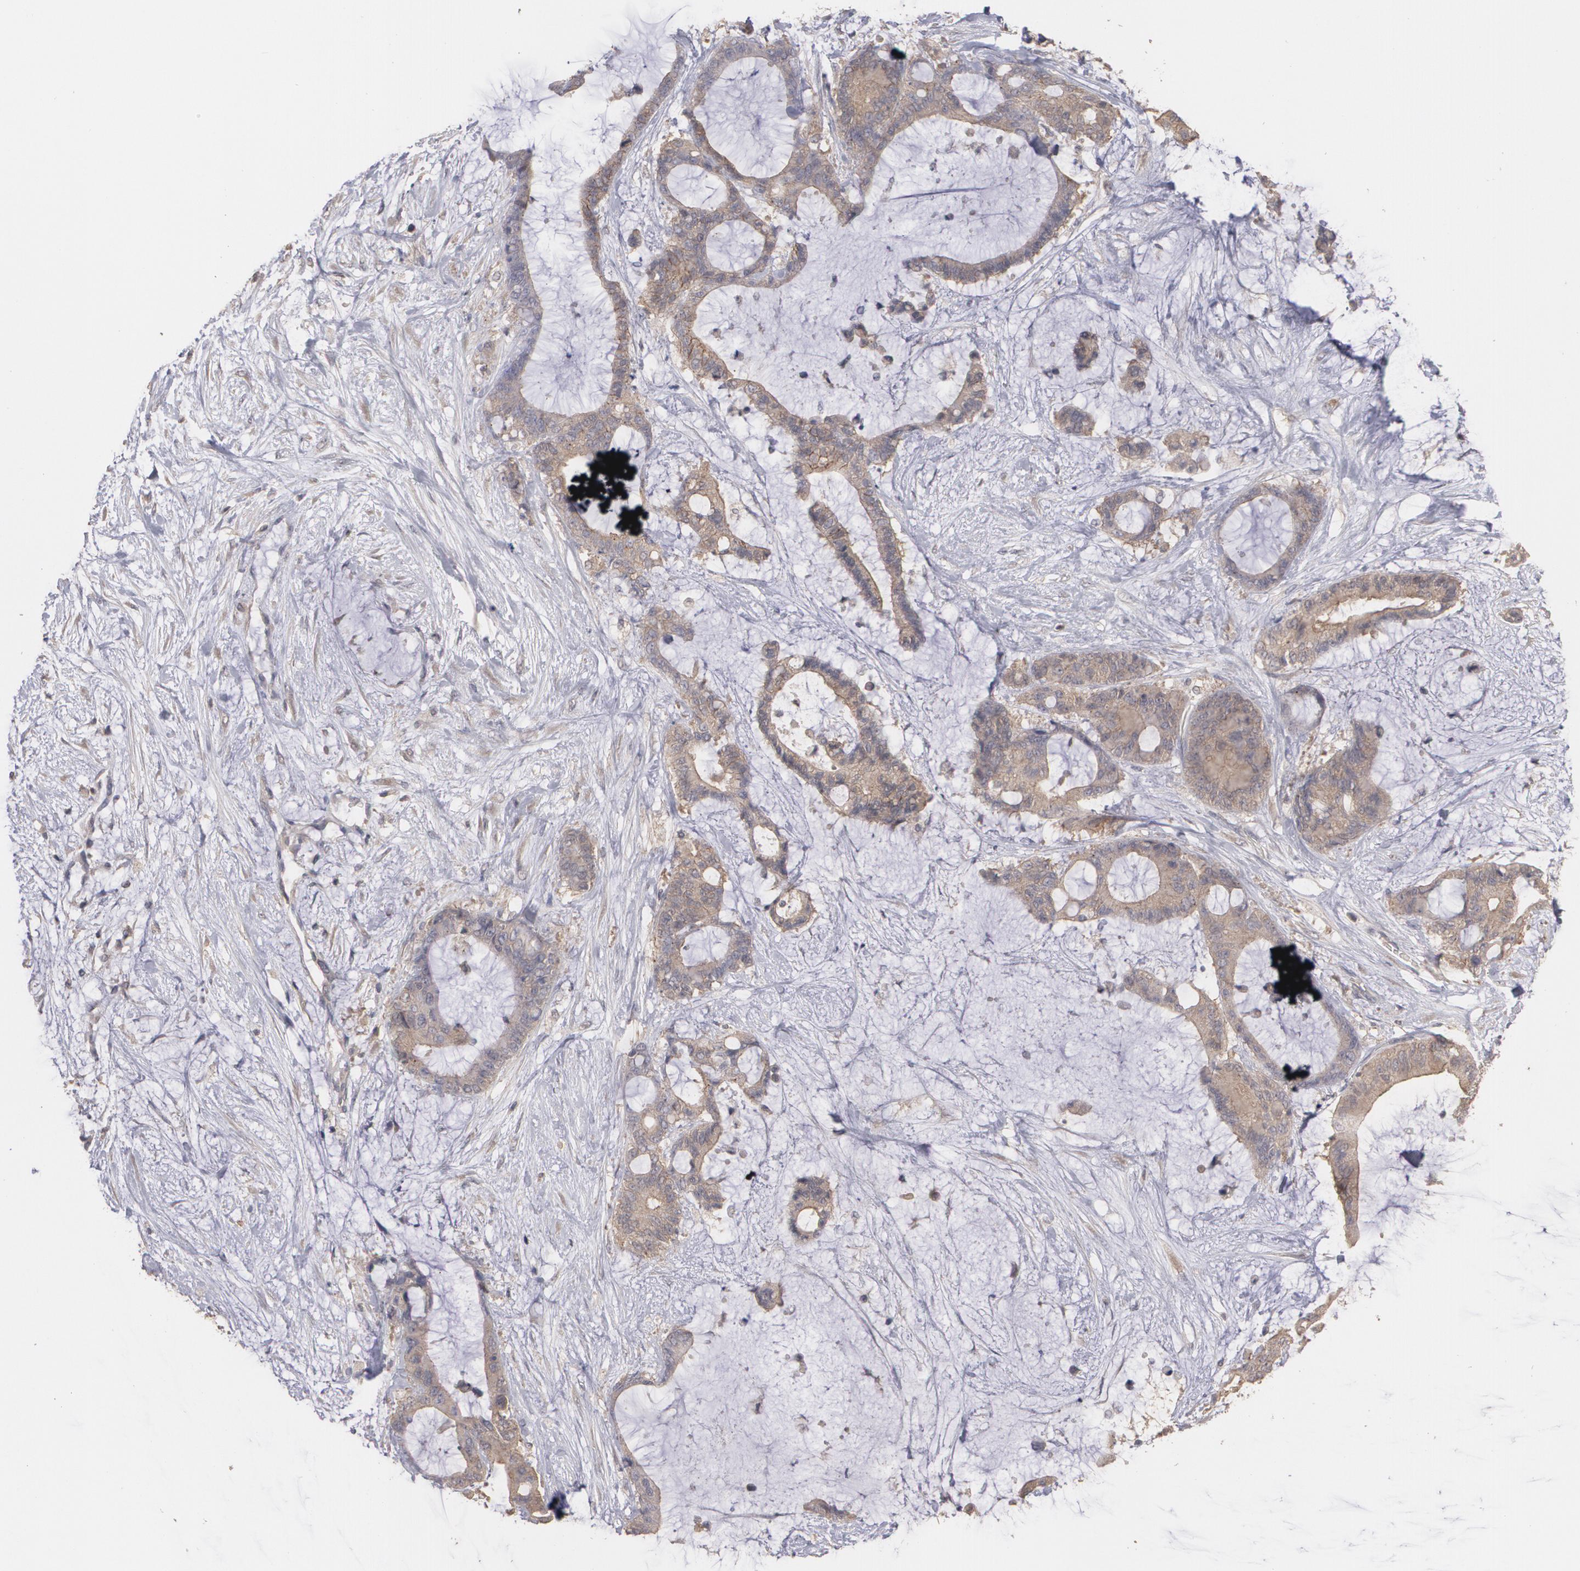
{"staining": {"intensity": "moderate", "quantity": ">75%", "location": "cytoplasmic/membranous"}, "tissue": "liver cancer", "cell_type": "Tumor cells", "image_type": "cancer", "snomed": [{"axis": "morphology", "description": "Cholangiocarcinoma"}, {"axis": "topography", "description": "Liver"}], "caption": "Immunohistochemical staining of human liver cancer exhibits medium levels of moderate cytoplasmic/membranous protein staining in about >75% of tumor cells.", "gene": "ARF6", "patient": {"sex": "female", "age": 73}}